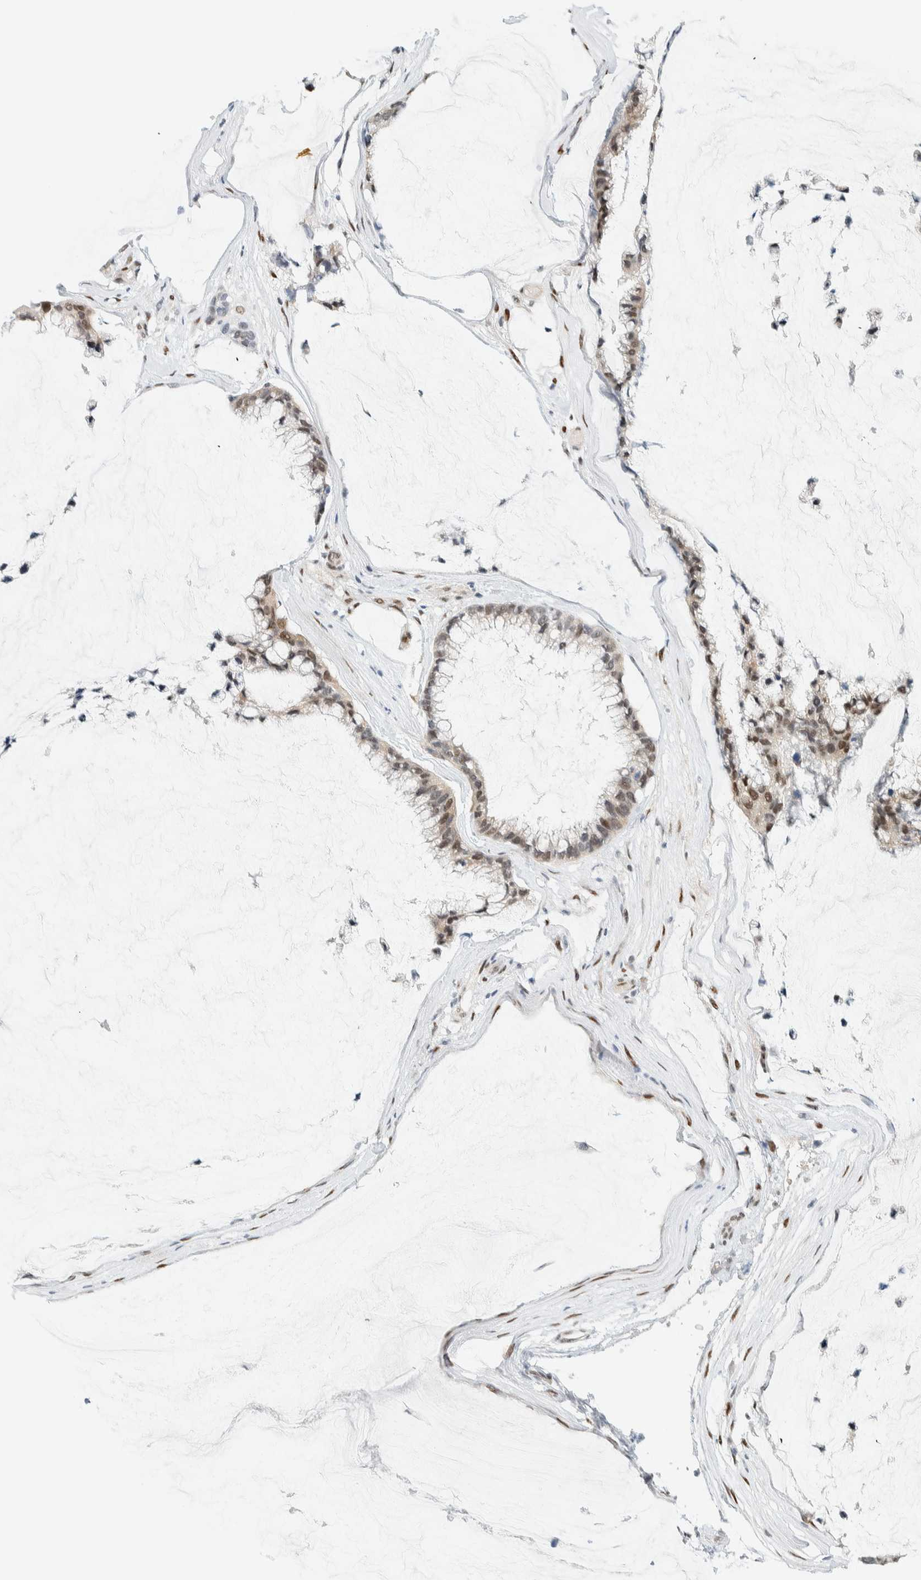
{"staining": {"intensity": "moderate", "quantity": "25%-75%", "location": "nuclear"}, "tissue": "ovarian cancer", "cell_type": "Tumor cells", "image_type": "cancer", "snomed": [{"axis": "morphology", "description": "Cystadenocarcinoma, mucinous, NOS"}, {"axis": "topography", "description": "Ovary"}], "caption": "Immunohistochemical staining of ovarian cancer exhibits medium levels of moderate nuclear protein positivity in approximately 25%-75% of tumor cells. The protein is stained brown, and the nuclei are stained in blue (DAB IHC with brightfield microscopy, high magnification).", "gene": "ZNF683", "patient": {"sex": "female", "age": 39}}